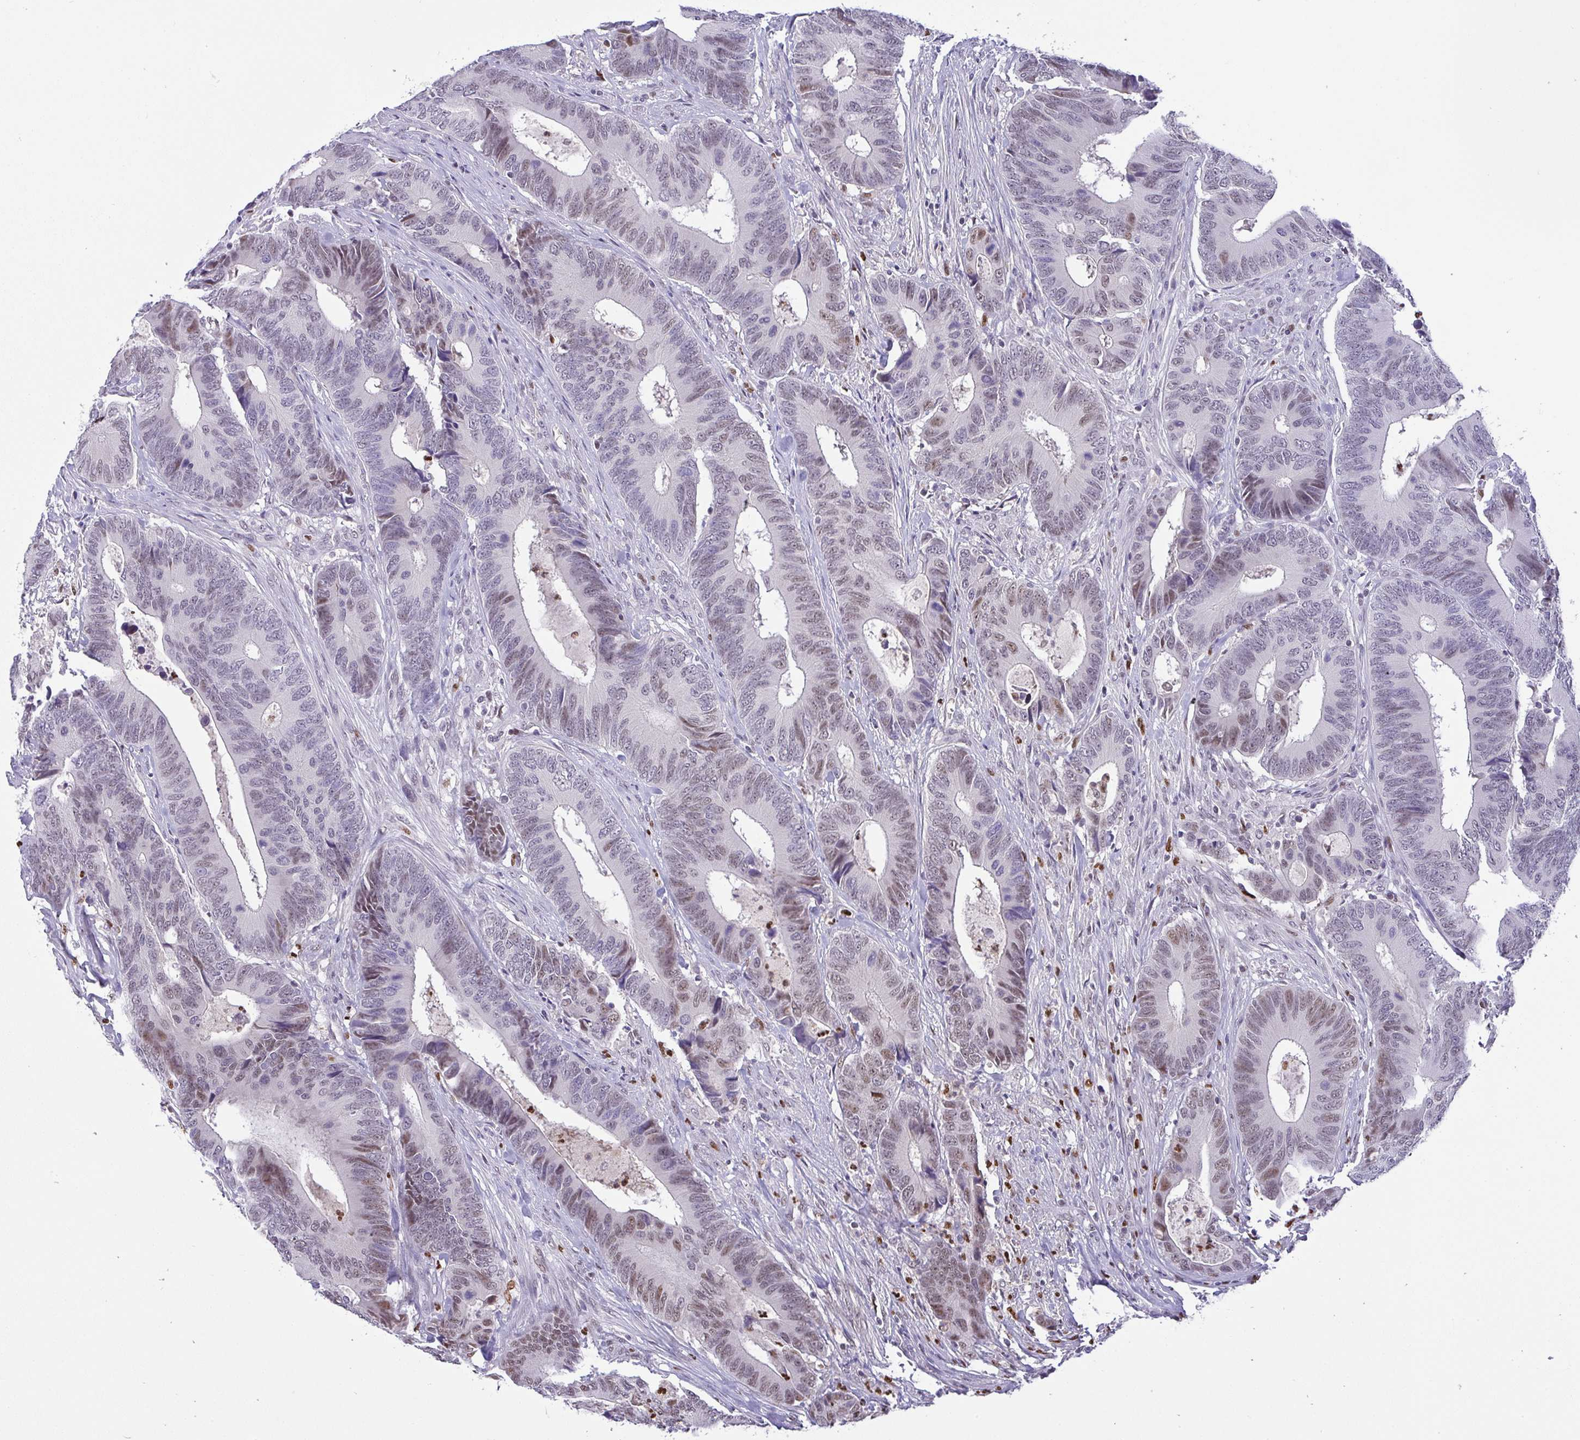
{"staining": {"intensity": "weak", "quantity": "25%-75%", "location": "nuclear"}, "tissue": "colorectal cancer", "cell_type": "Tumor cells", "image_type": "cancer", "snomed": [{"axis": "morphology", "description": "Adenocarcinoma, NOS"}, {"axis": "topography", "description": "Colon"}], "caption": "Immunohistochemical staining of colorectal cancer displays low levels of weak nuclear expression in approximately 25%-75% of tumor cells. (DAB IHC, brown staining for protein, blue staining for nuclei).", "gene": "BBX", "patient": {"sex": "male", "age": 87}}